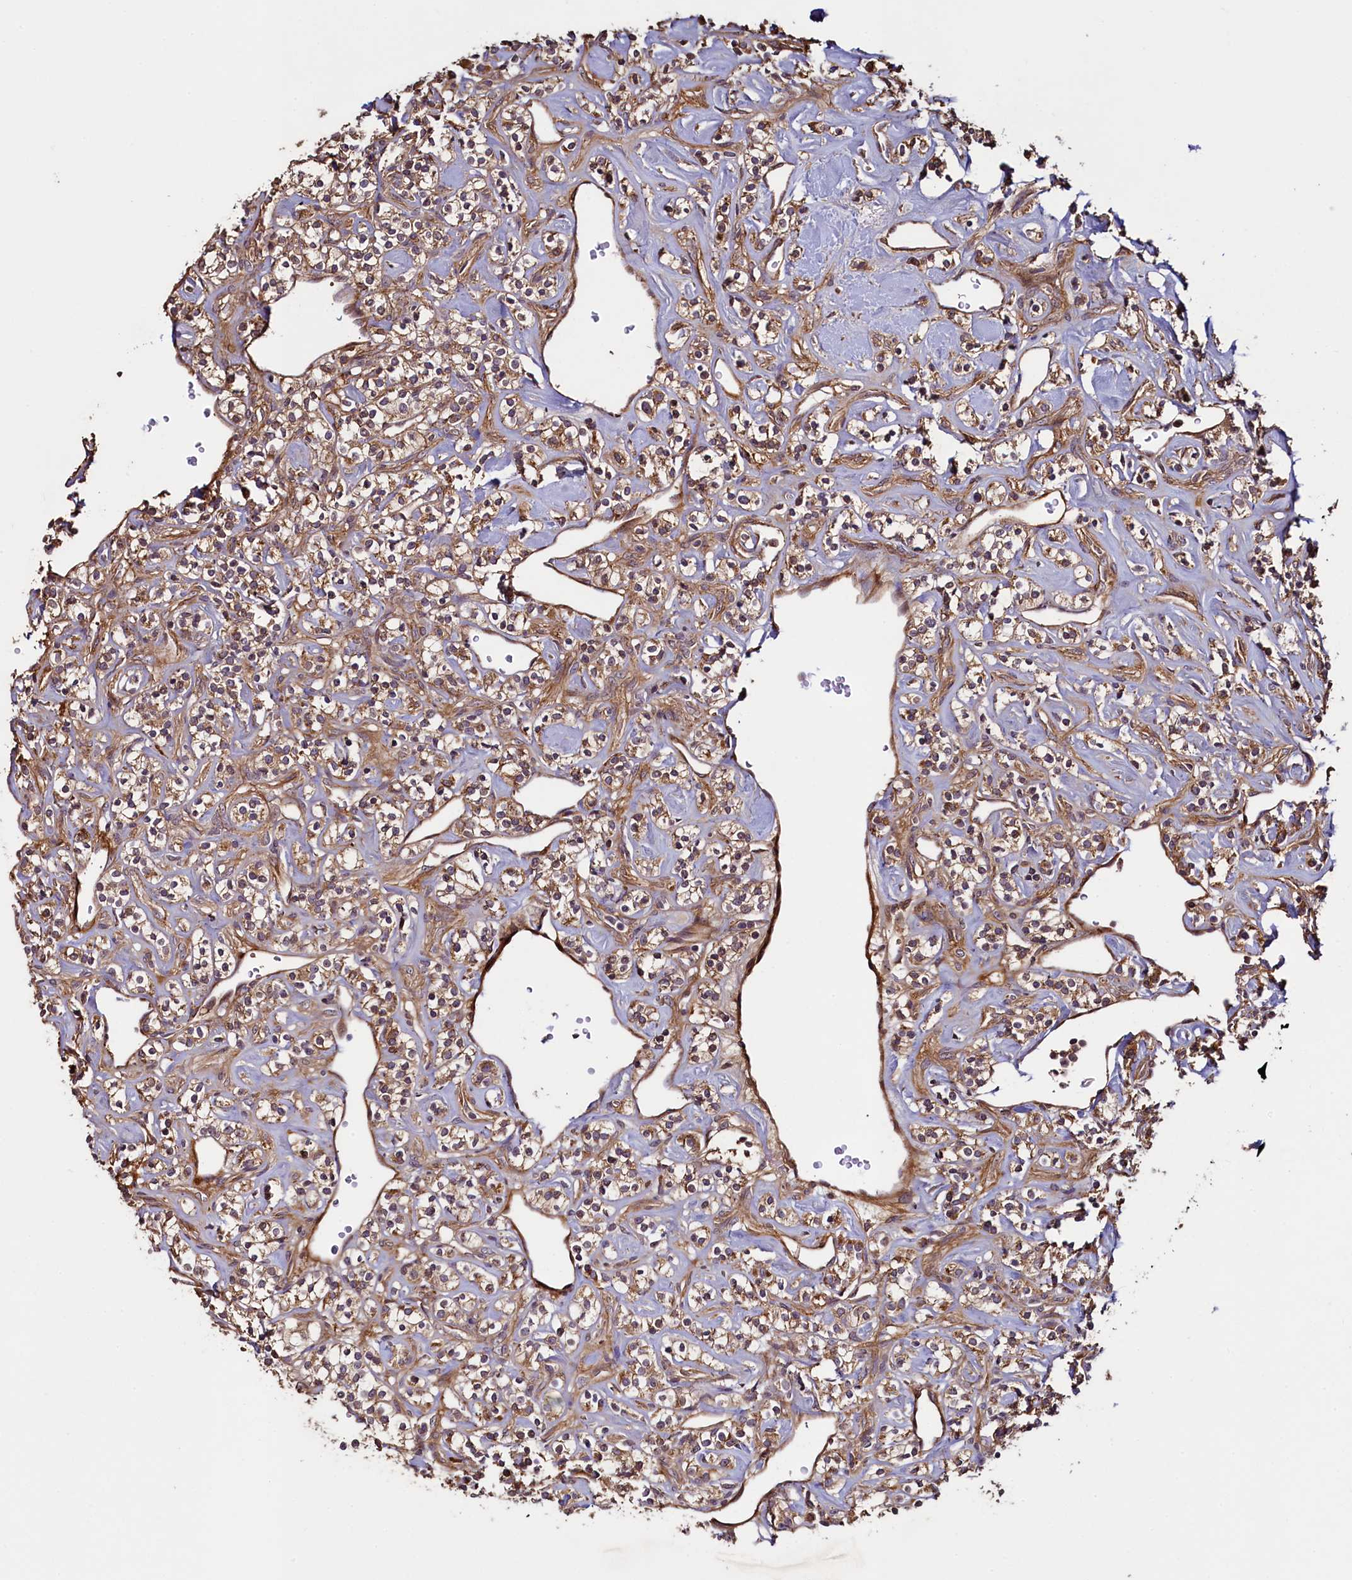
{"staining": {"intensity": "moderate", "quantity": ">75%", "location": "cytoplasmic/membranous"}, "tissue": "renal cancer", "cell_type": "Tumor cells", "image_type": "cancer", "snomed": [{"axis": "morphology", "description": "Adenocarcinoma, NOS"}, {"axis": "topography", "description": "Kidney"}], "caption": "Renal cancer (adenocarcinoma) stained for a protein reveals moderate cytoplasmic/membranous positivity in tumor cells. (DAB = brown stain, brightfield microscopy at high magnification).", "gene": "RBFA", "patient": {"sex": "male", "age": 77}}